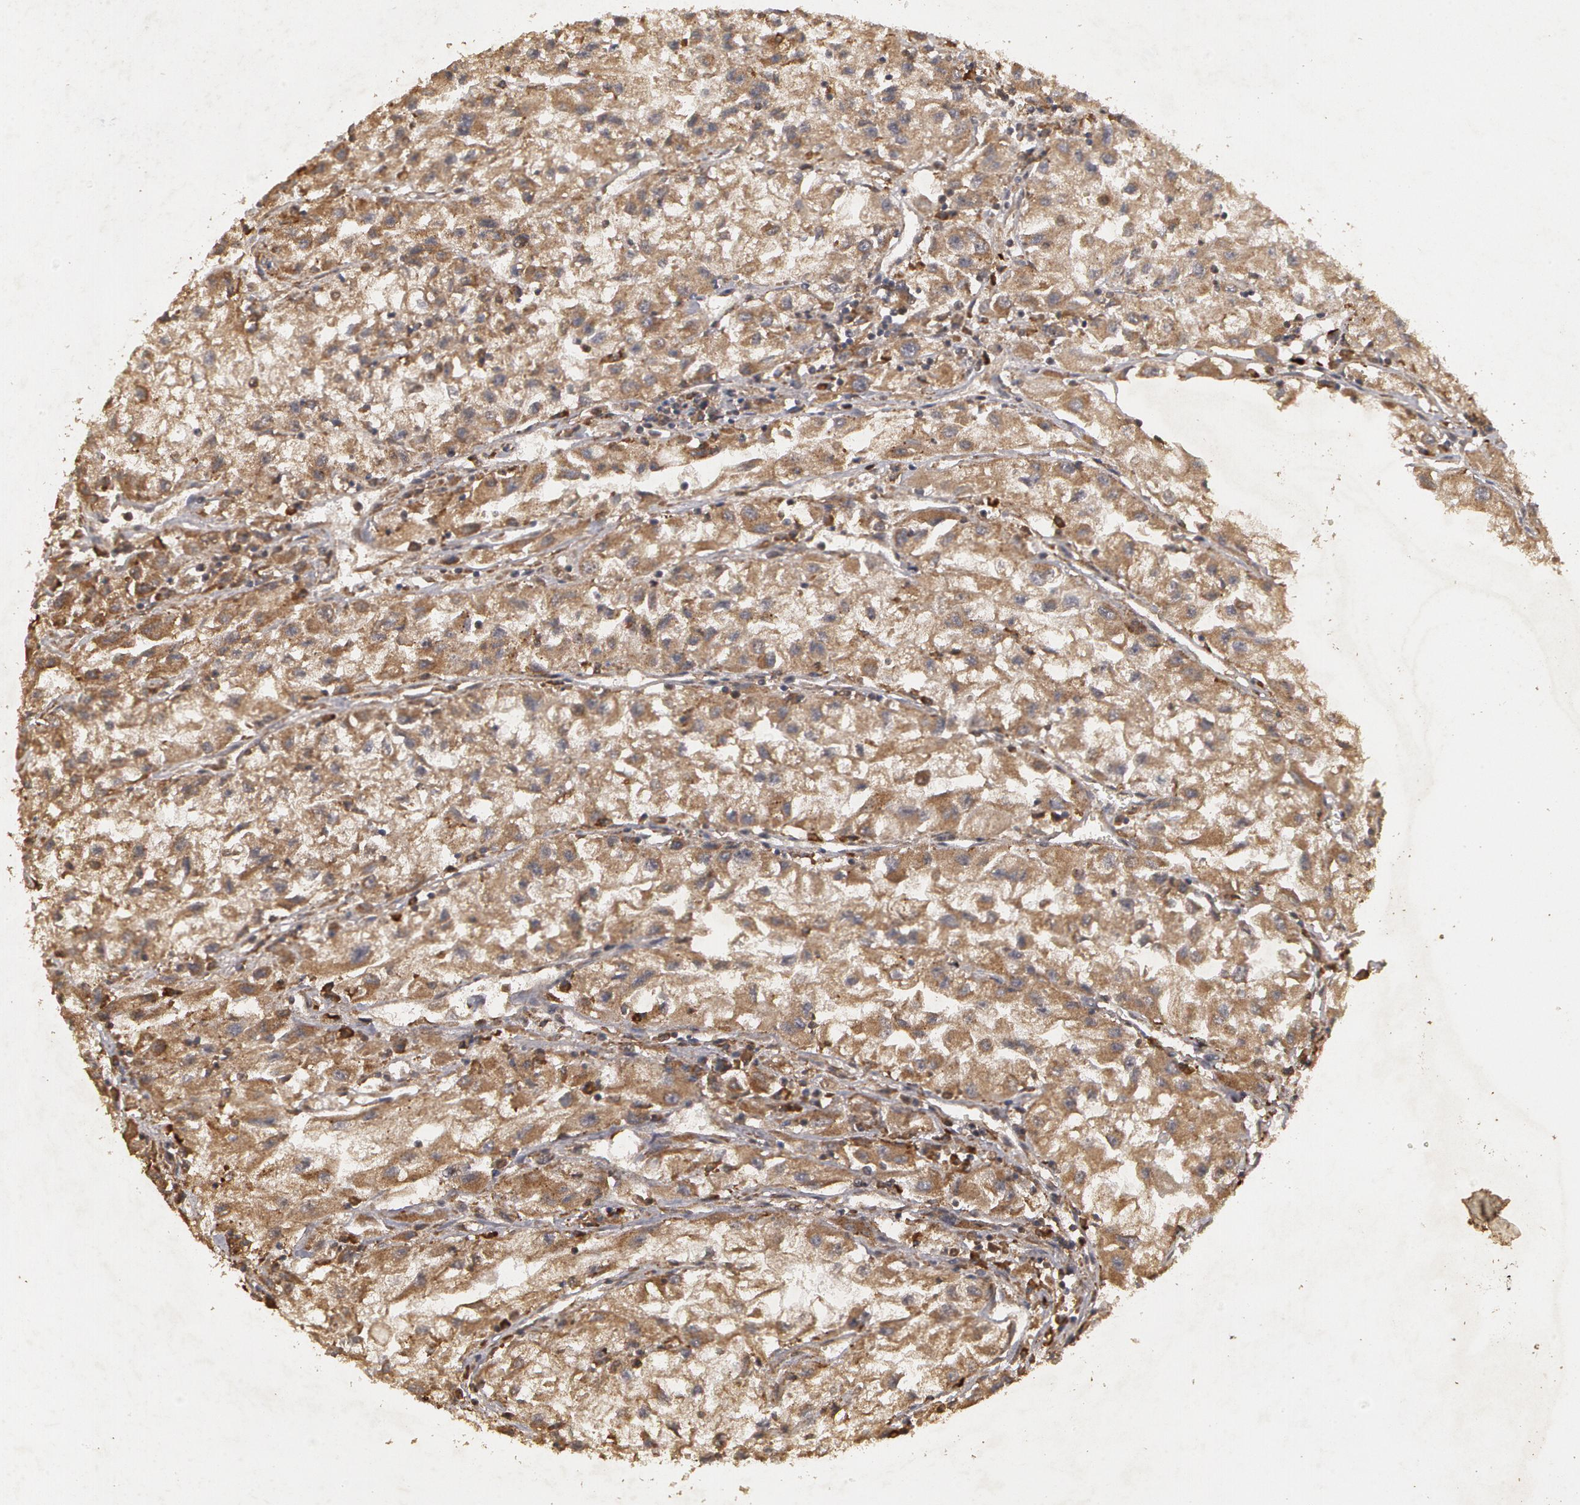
{"staining": {"intensity": "weak", "quantity": ">75%", "location": "cytoplasmic/membranous"}, "tissue": "renal cancer", "cell_type": "Tumor cells", "image_type": "cancer", "snomed": [{"axis": "morphology", "description": "Adenocarcinoma, NOS"}, {"axis": "topography", "description": "Kidney"}], "caption": "Brown immunohistochemical staining in renal adenocarcinoma reveals weak cytoplasmic/membranous staining in approximately >75% of tumor cells.", "gene": "CALR", "patient": {"sex": "male", "age": 59}}